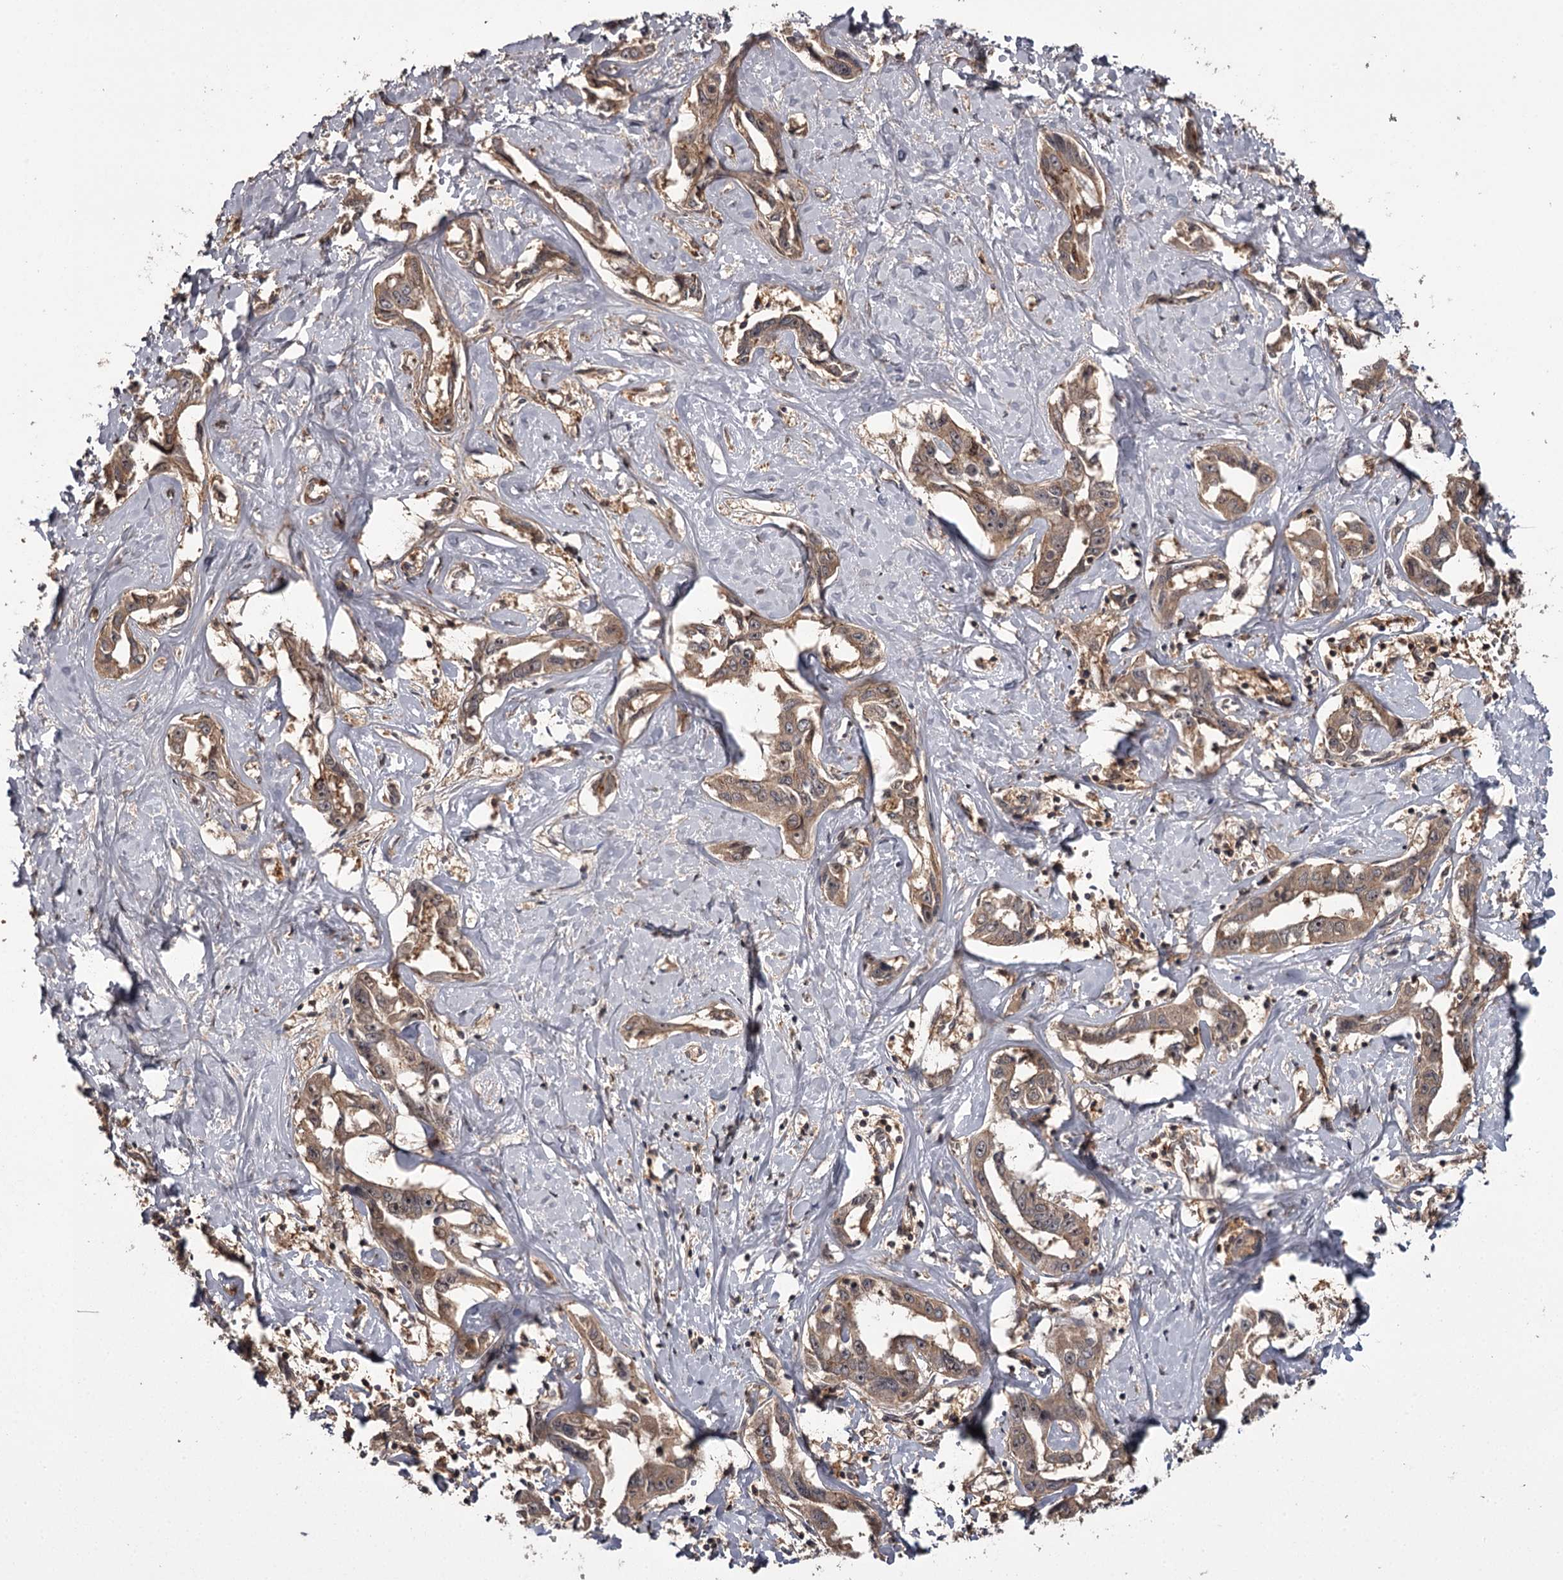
{"staining": {"intensity": "moderate", "quantity": ">75%", "location": "cytoplasmic/membranous"}, "tissue": "liver cancer", "cell_type": "Tumor cells", "image_type": "cancer", "snomed": [{"axis": "morphology", "description": "Cholangiocarcinoma"}, {"axis": "topography", "description": "Liver"}], "caption": "Immunohistochemistry histopathology image of liver cholangiocarcinoma stained for a protein (brown), which exhibits medium levels of moderate cytoplasmic/membranous expression in about >75% of tumor cells.", "gene": "TTC12", "patient": {"sex": "male", "age": 59}}